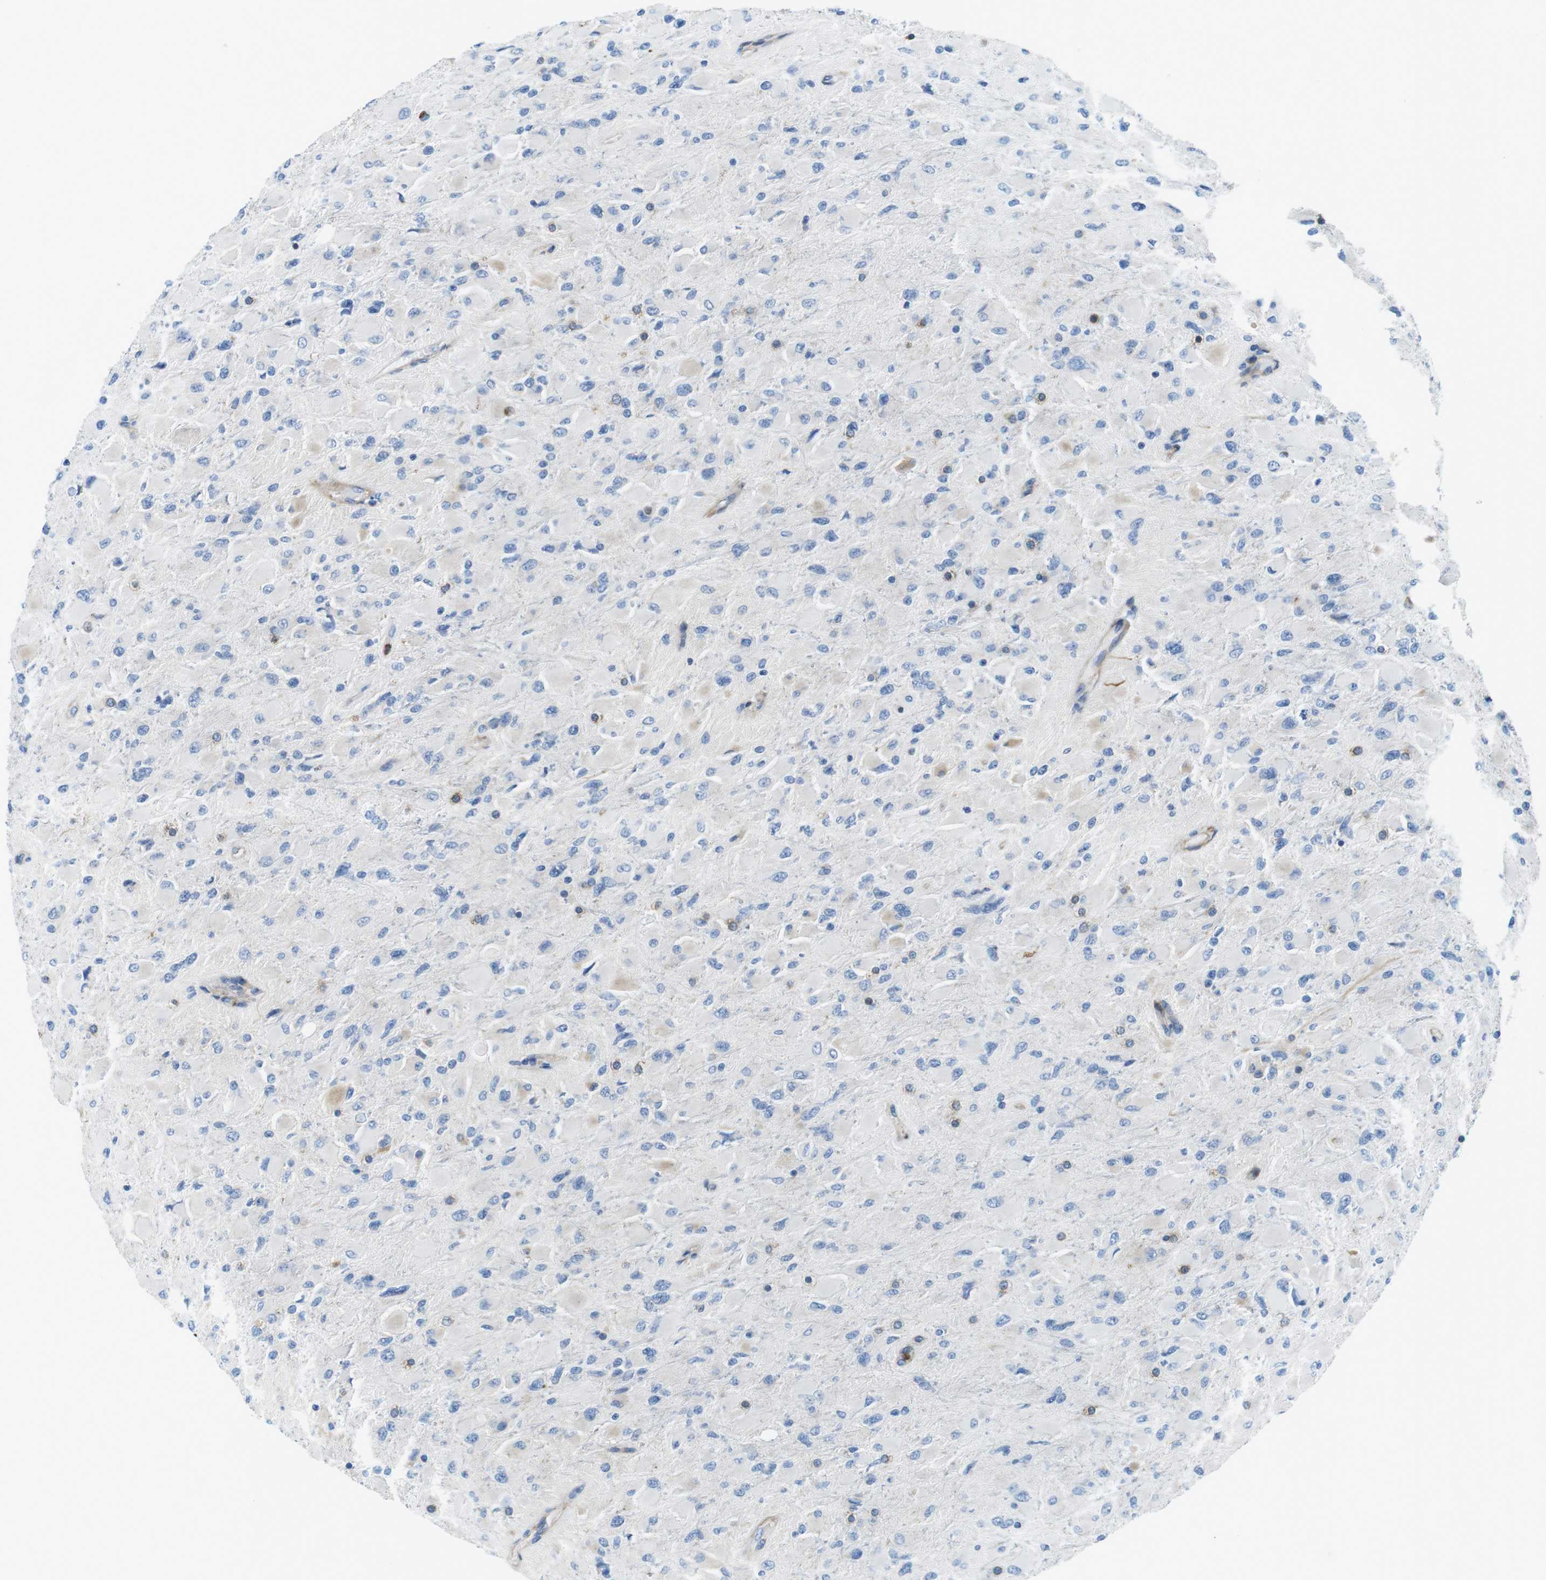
{"staining": {"intensity": "negative", "quantity": "none", "location": "none"}, "tissue": "glioma", "cell_type": "Tumor cells", "image_type": "cancer", "snomed": [{"axis": "morphology", "description": "Glioma, malignant, High grade"}, {"axis": "topography", "description": "Cerebral cortex"}], "caption": "Glioma was stained to show a protein in brown. There is no significant expression in tumor cells.", "gene": "EMP2", "patient": {"sex": "female", "age": 36}}